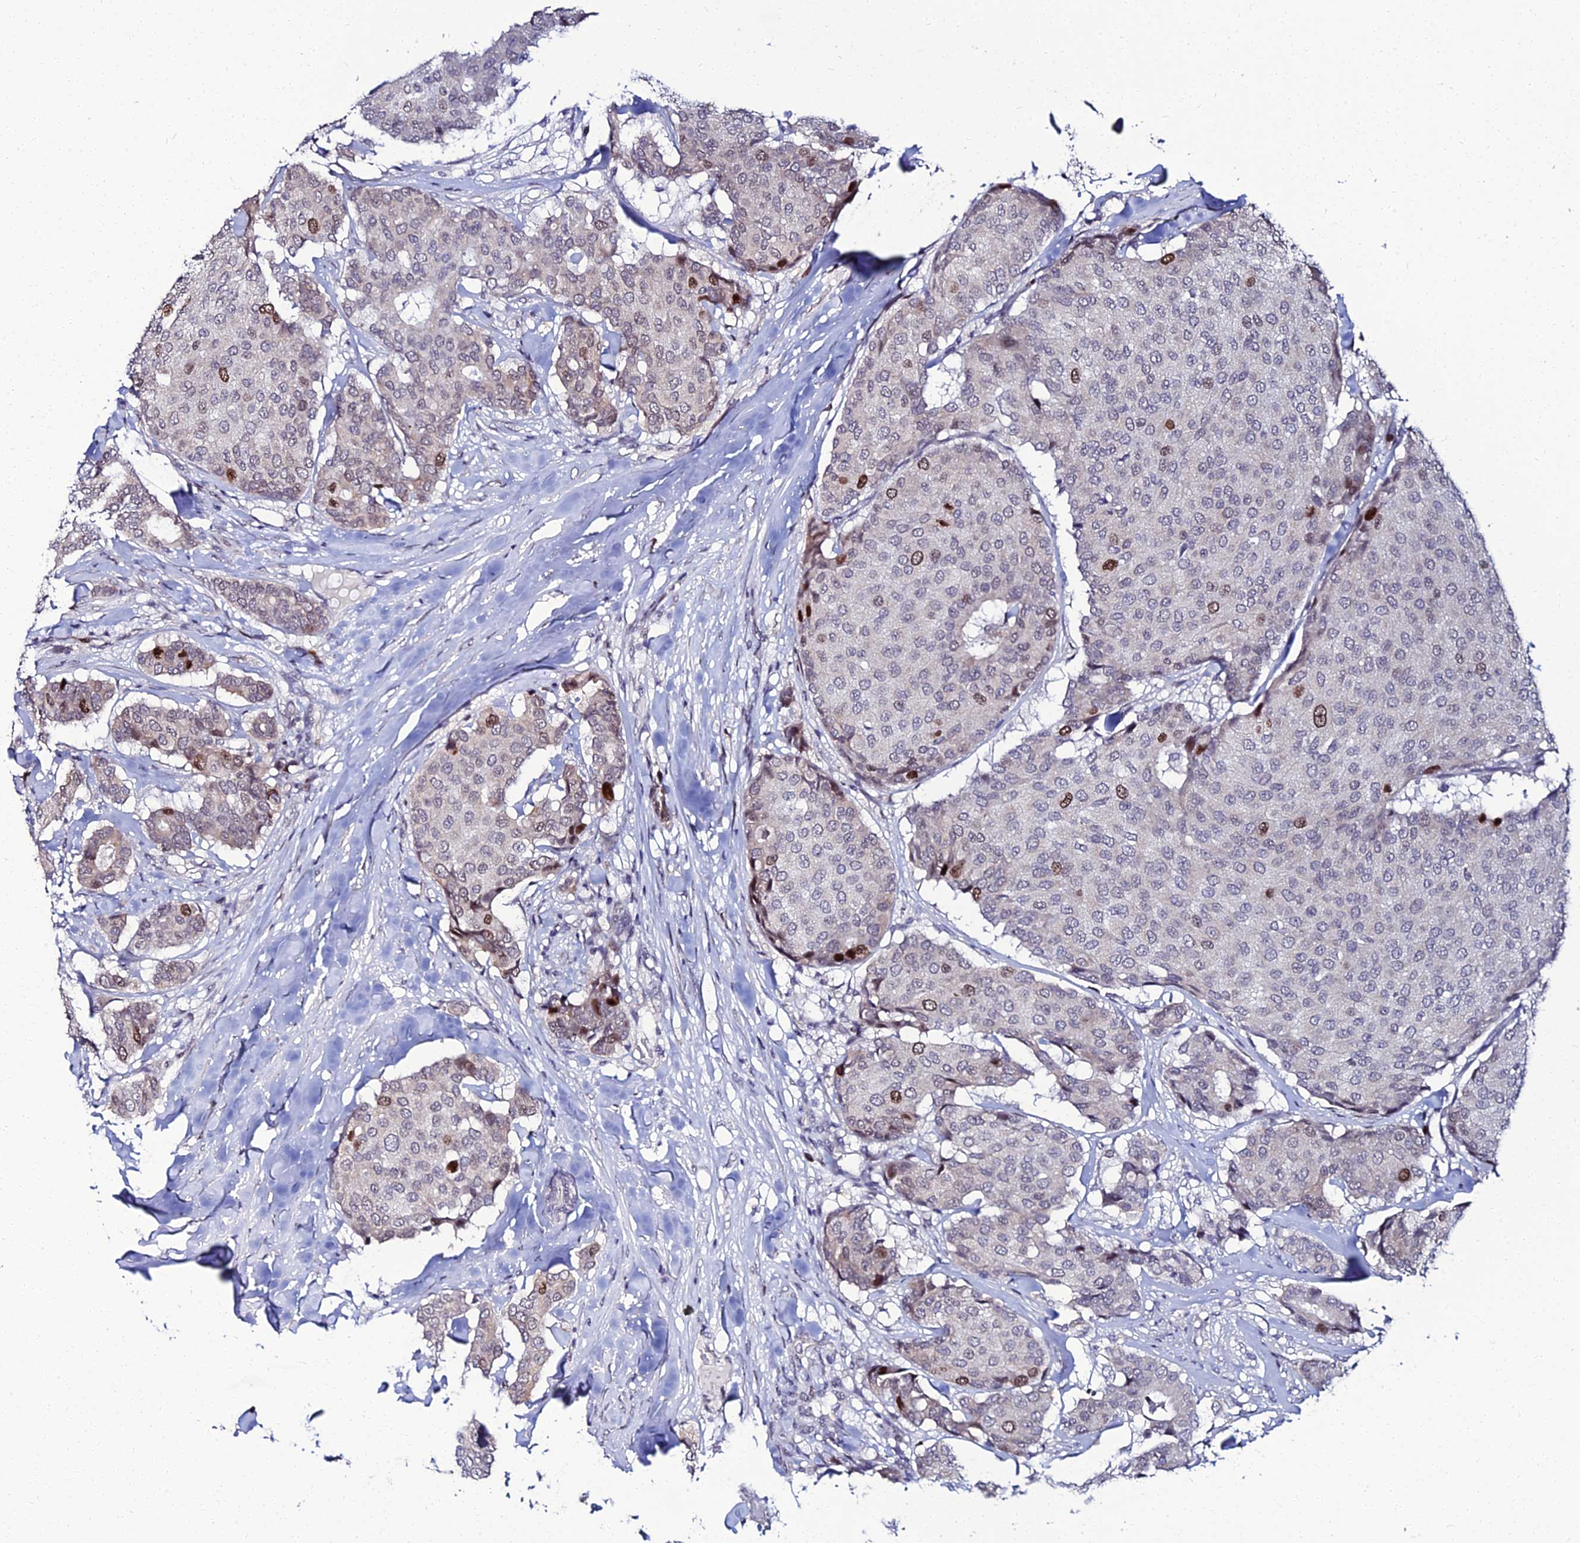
{"staining": {"intensity": "moderate", "quantity": "<25%", "location": "nuclear"}, "tissue": "breast cancer", "cell_type": "Tumor cells", "image_type": "cancer", "snomed": [{"axis": "morphology", "description": "Duct carcinoma"}, {"axis": "topography", "description": "Breast"}], "caption": "Immunohistochemistry (IHC) (DAB) staining of human invasive ductal carcinoma (breast) reveals moderate nuclear protein staining in approximately <25% of tumor cells.", "gene": "TAF9B", "patient": {"sex": "female", "age": 75}}